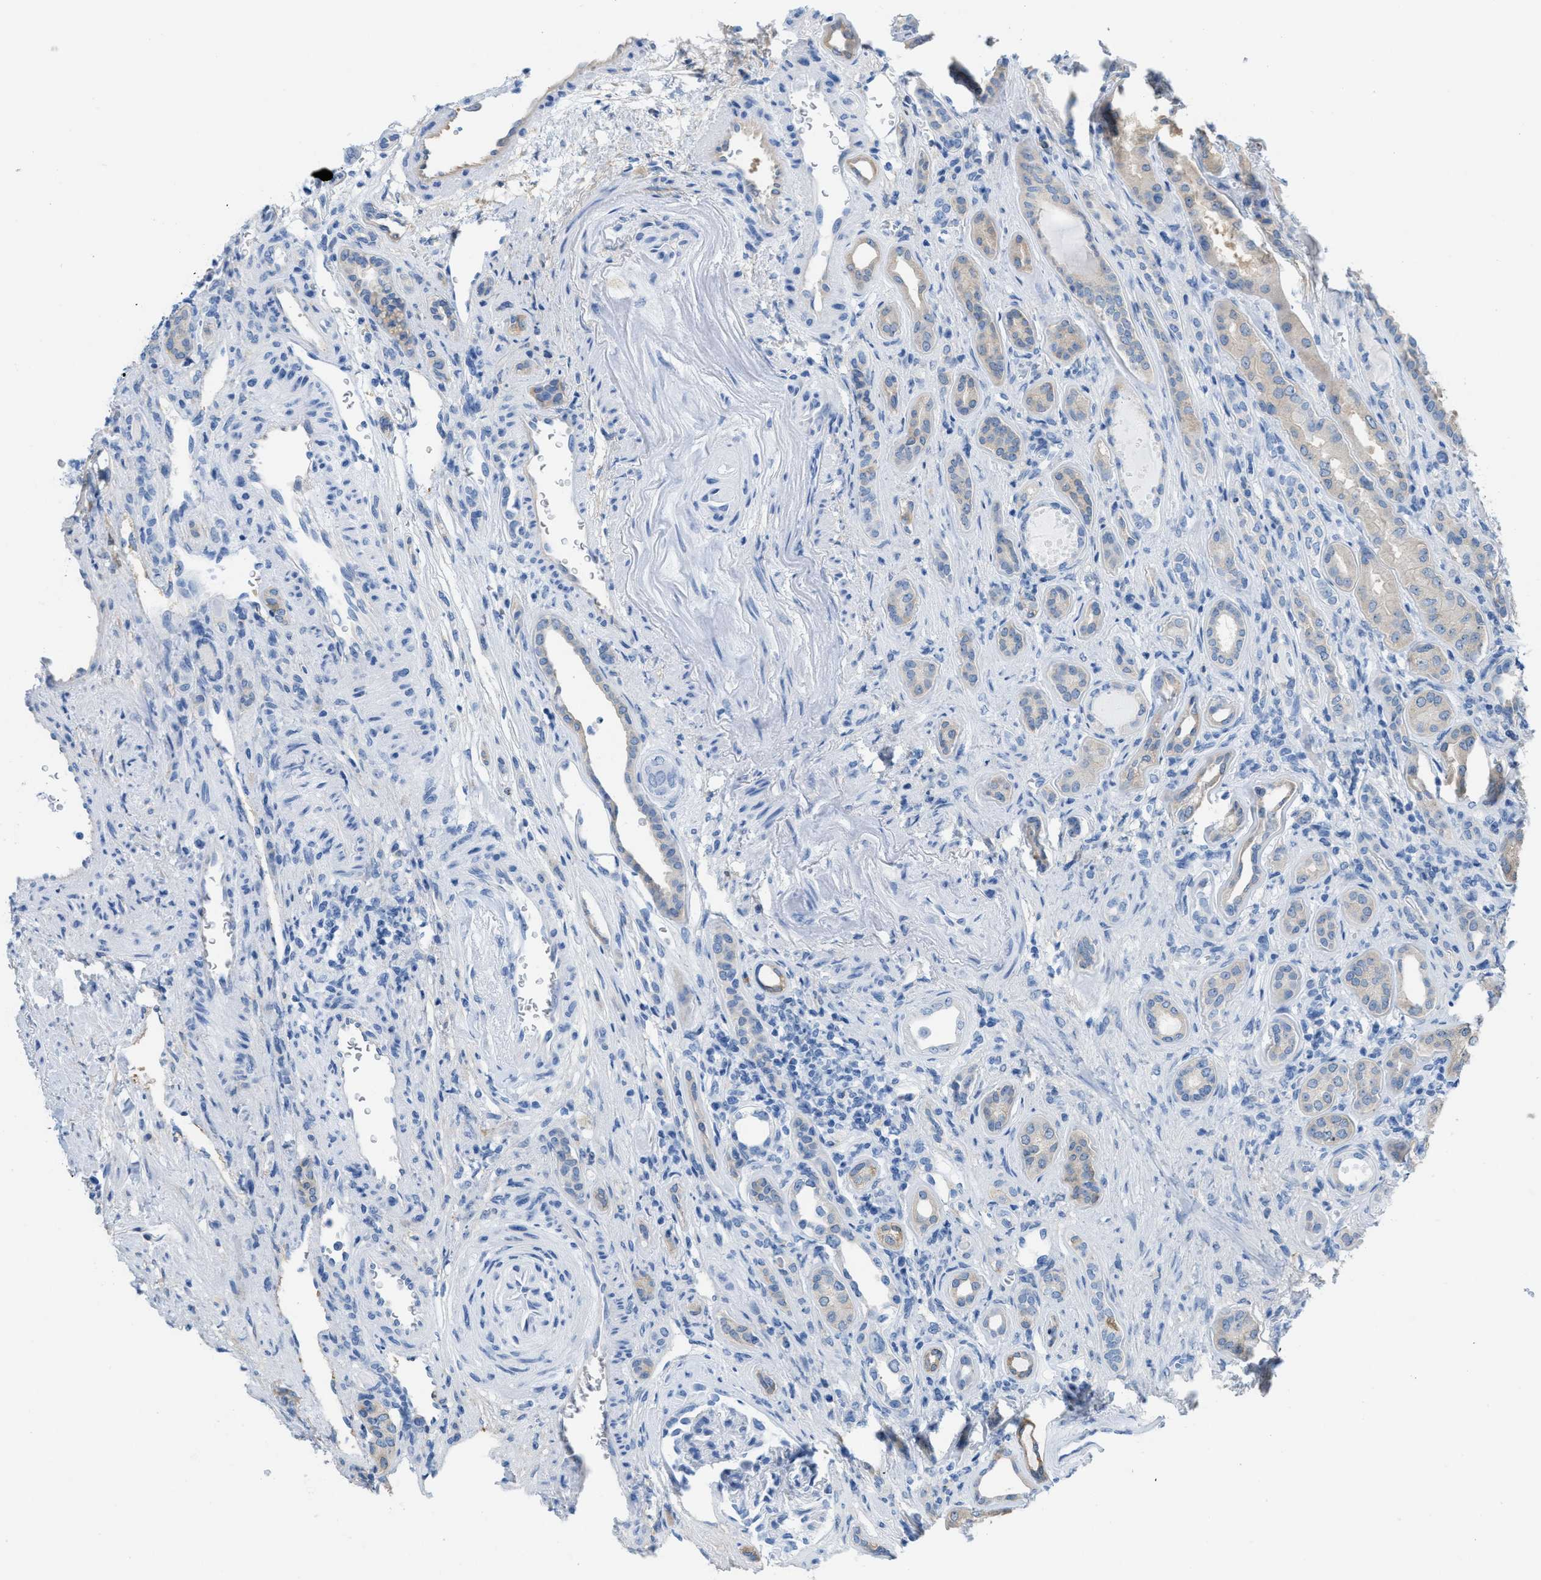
{"staining": {"intensity": "weak", "quantity": "<25%", "location": "cytoplasmic/membranous"}, "tissue": "renal cancer", "cell_type": "Tumor cells", "image_type": "cancer", "snomed": [{"axis": "morphology", "description": "Adenocarcinoma, NOS"}, {"axis": "topography", "description": "Kidney"}], "caption": "Tumor cells show no significant positivity in renal cancer (adenocarcinoma).", "gene": "ASGR1", "patient": {"sex": "female", "age": 69}}